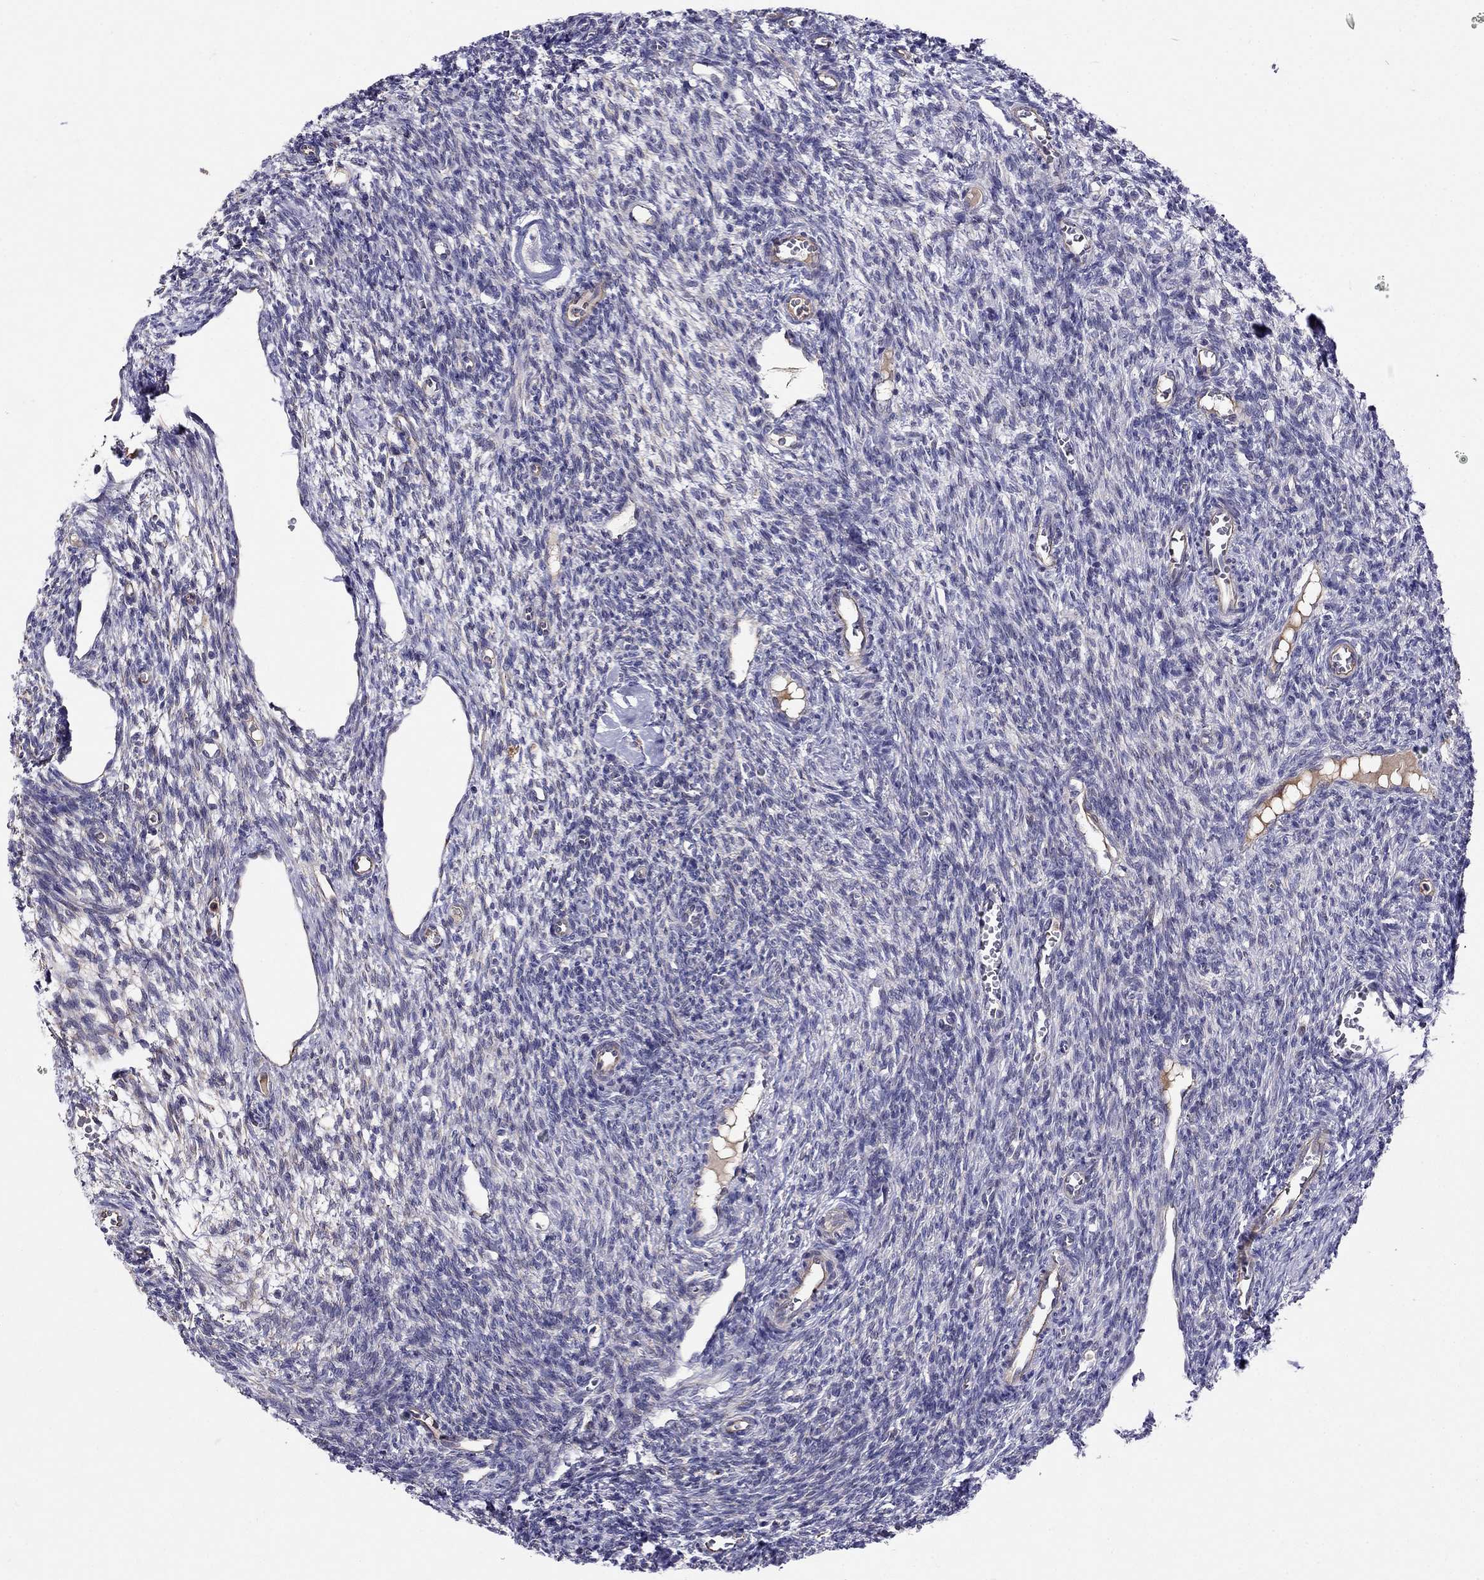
{"staining": {"intensity": "negative", "quantity": "none", "location": "none"}, "tissue": "ovary", "cell_type": "Follicle cells", "image_type": "normal", "snomed": [{"axis": "morphology", "description": "Normal tissue, NOS"}, {"axis": "topography", "description": "Ovary"}], "caption": "DAB (3,3'-diaminobenzidine) immunohistochemical staining of benign human ovary displays no significant staining in follicle cells. Nuclei are stained in blue.", "gene": "SPINT4", "patient": {"sex": "female", "age": 27}}